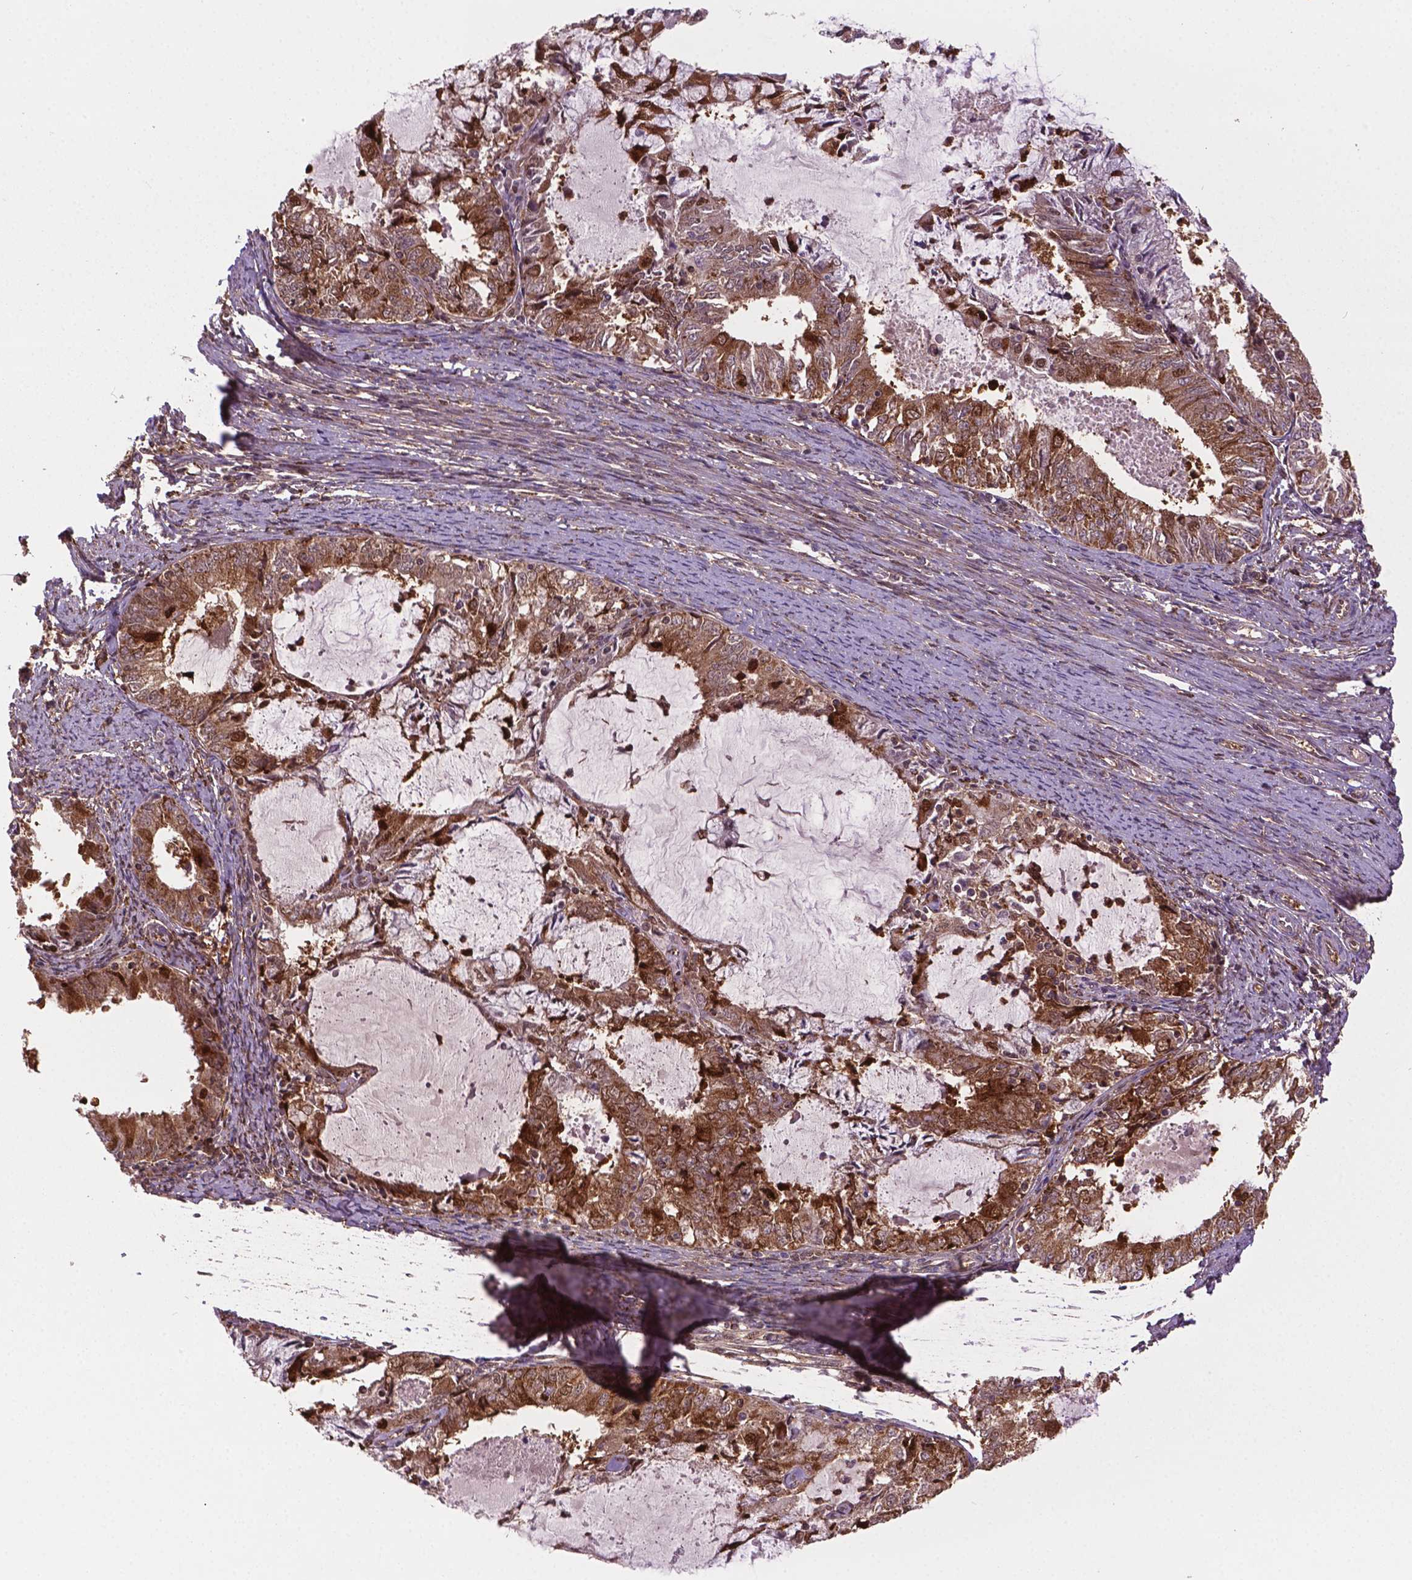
{"staining": {"intensity": "moderate", "quantity": ">75%", "location": "cytoplasmic/membranous,nuclear"}, "tissue": "endometrial cancer", "cell_type": "Tumor cells", "image_type": "cancer", "snomed": [{"axis": "morphology", "description": "Adenocarcinoma, NOS"}, {"axis": "topography", "description": "Endometrium"}], "caption": "IHC photomicrograph of adenocarcinoma (endometrial) stained for a protein (brown), which demonstrates medium levels of moderate cytoplasmic/membranous and nuclear expression in approximately >75% of tumor cells.", "gene": "PLIN3", "patient": {"sex": "female", "age": 57}}